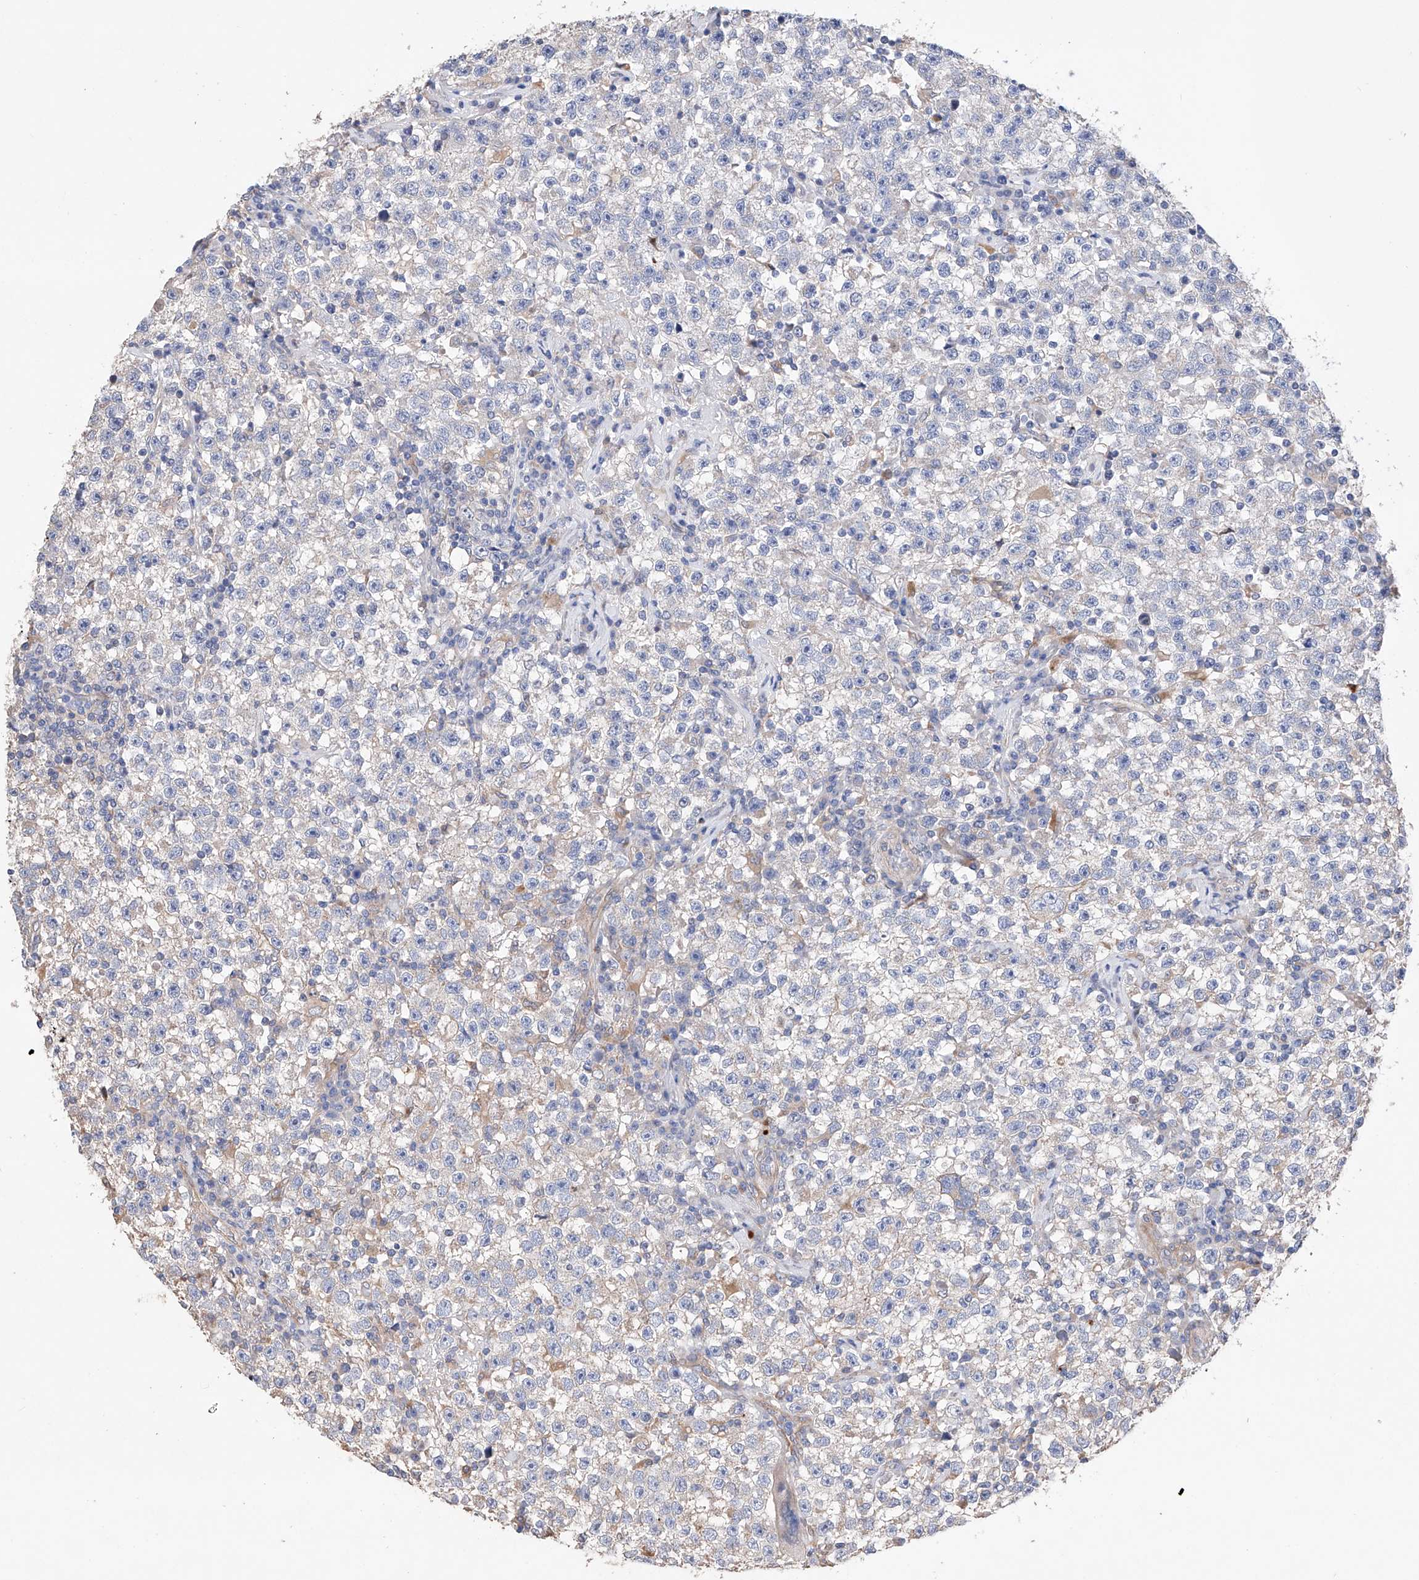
{"staining": {"intensity": "negative", "quantity": "none", "location": "none"}, "tissue": "testis cancer", "cell_type": "Tumor cells", "image_type": "cancer", "snomed": [{"axis": "morphology", "description": "Seminoma, NOS"}, {"axis": "topography", "description": "Testis"}], "caption": "DAB immunohistochemical staining of testis cancer (seminoma) displays no significant positivity in tumor cells.", "gene": "AFG1L", "patient": {"sex": "male", "age": 22}}